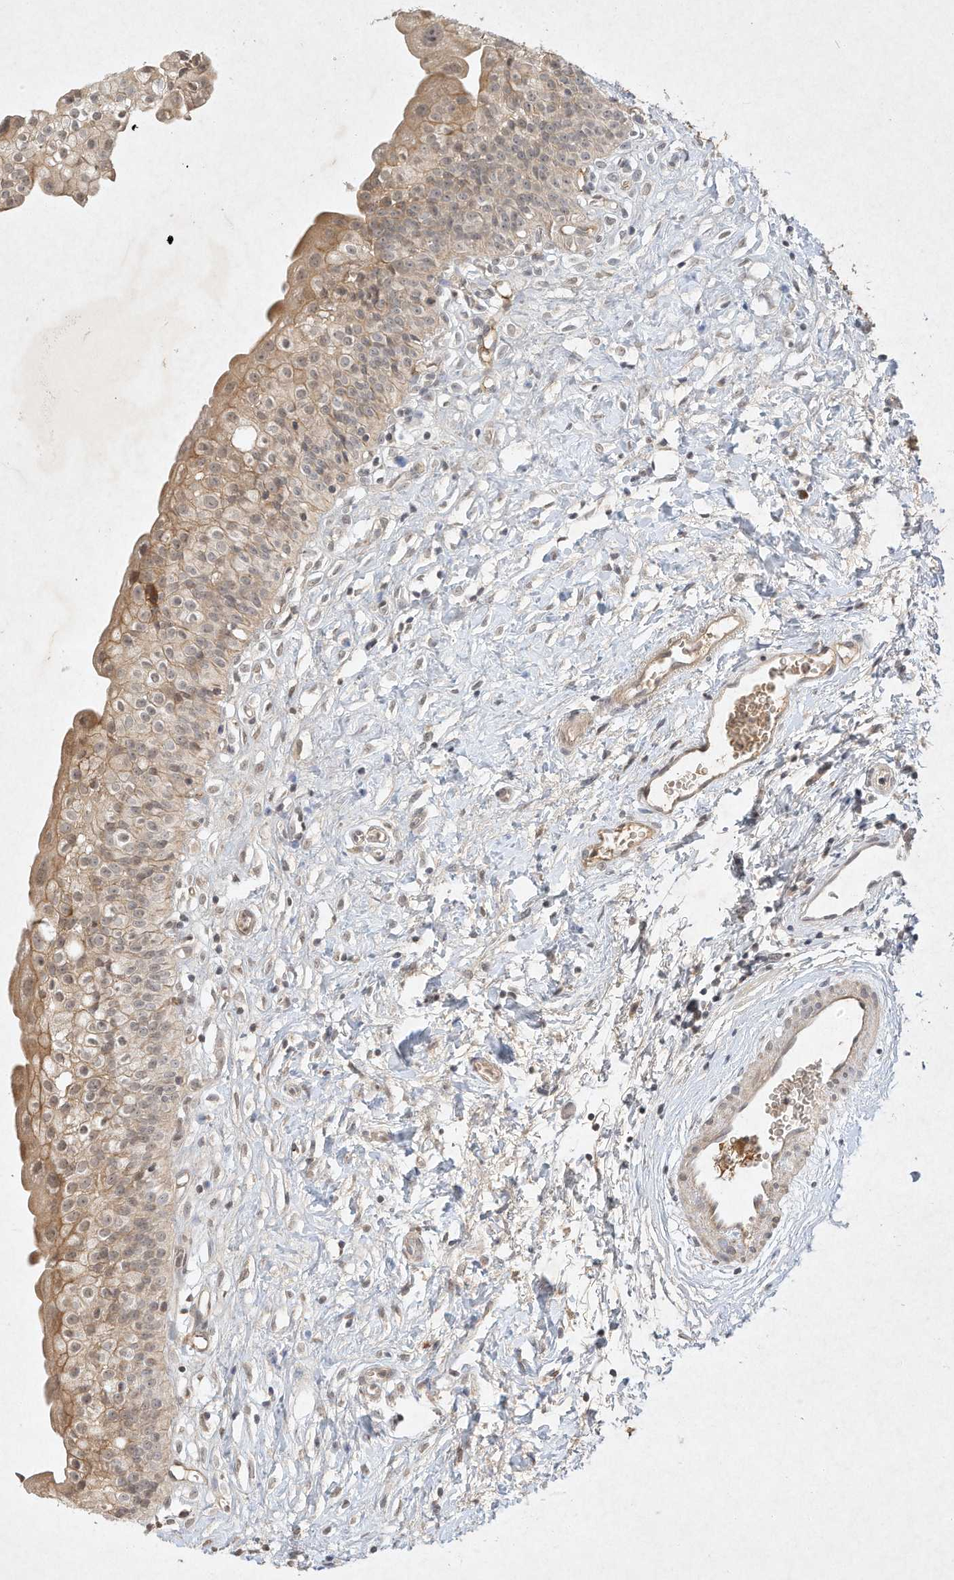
{"staining": {"intensity": "moderate", "quantity": ">75%", "location": "cytoplasmic/membranous,nuclear"}, "tissue": "urinary bladder", "cell_type": "Urothelial cells", "image_type": "normal", "snomed": [{"axis": "morphology", "description": "Normal tissue, NOS"}, {"axis": "topography", "description": "Urinary bladder"}], "caption": "Approximately >75% of urothelial cells in benign urinary bladder display moderate cytoplasmic/membranous,nuclear protein positivity as visualized by brown immunohistochemical staining.", "gene": "BTRC", "patient": {"sex": "male", "age": 51}}